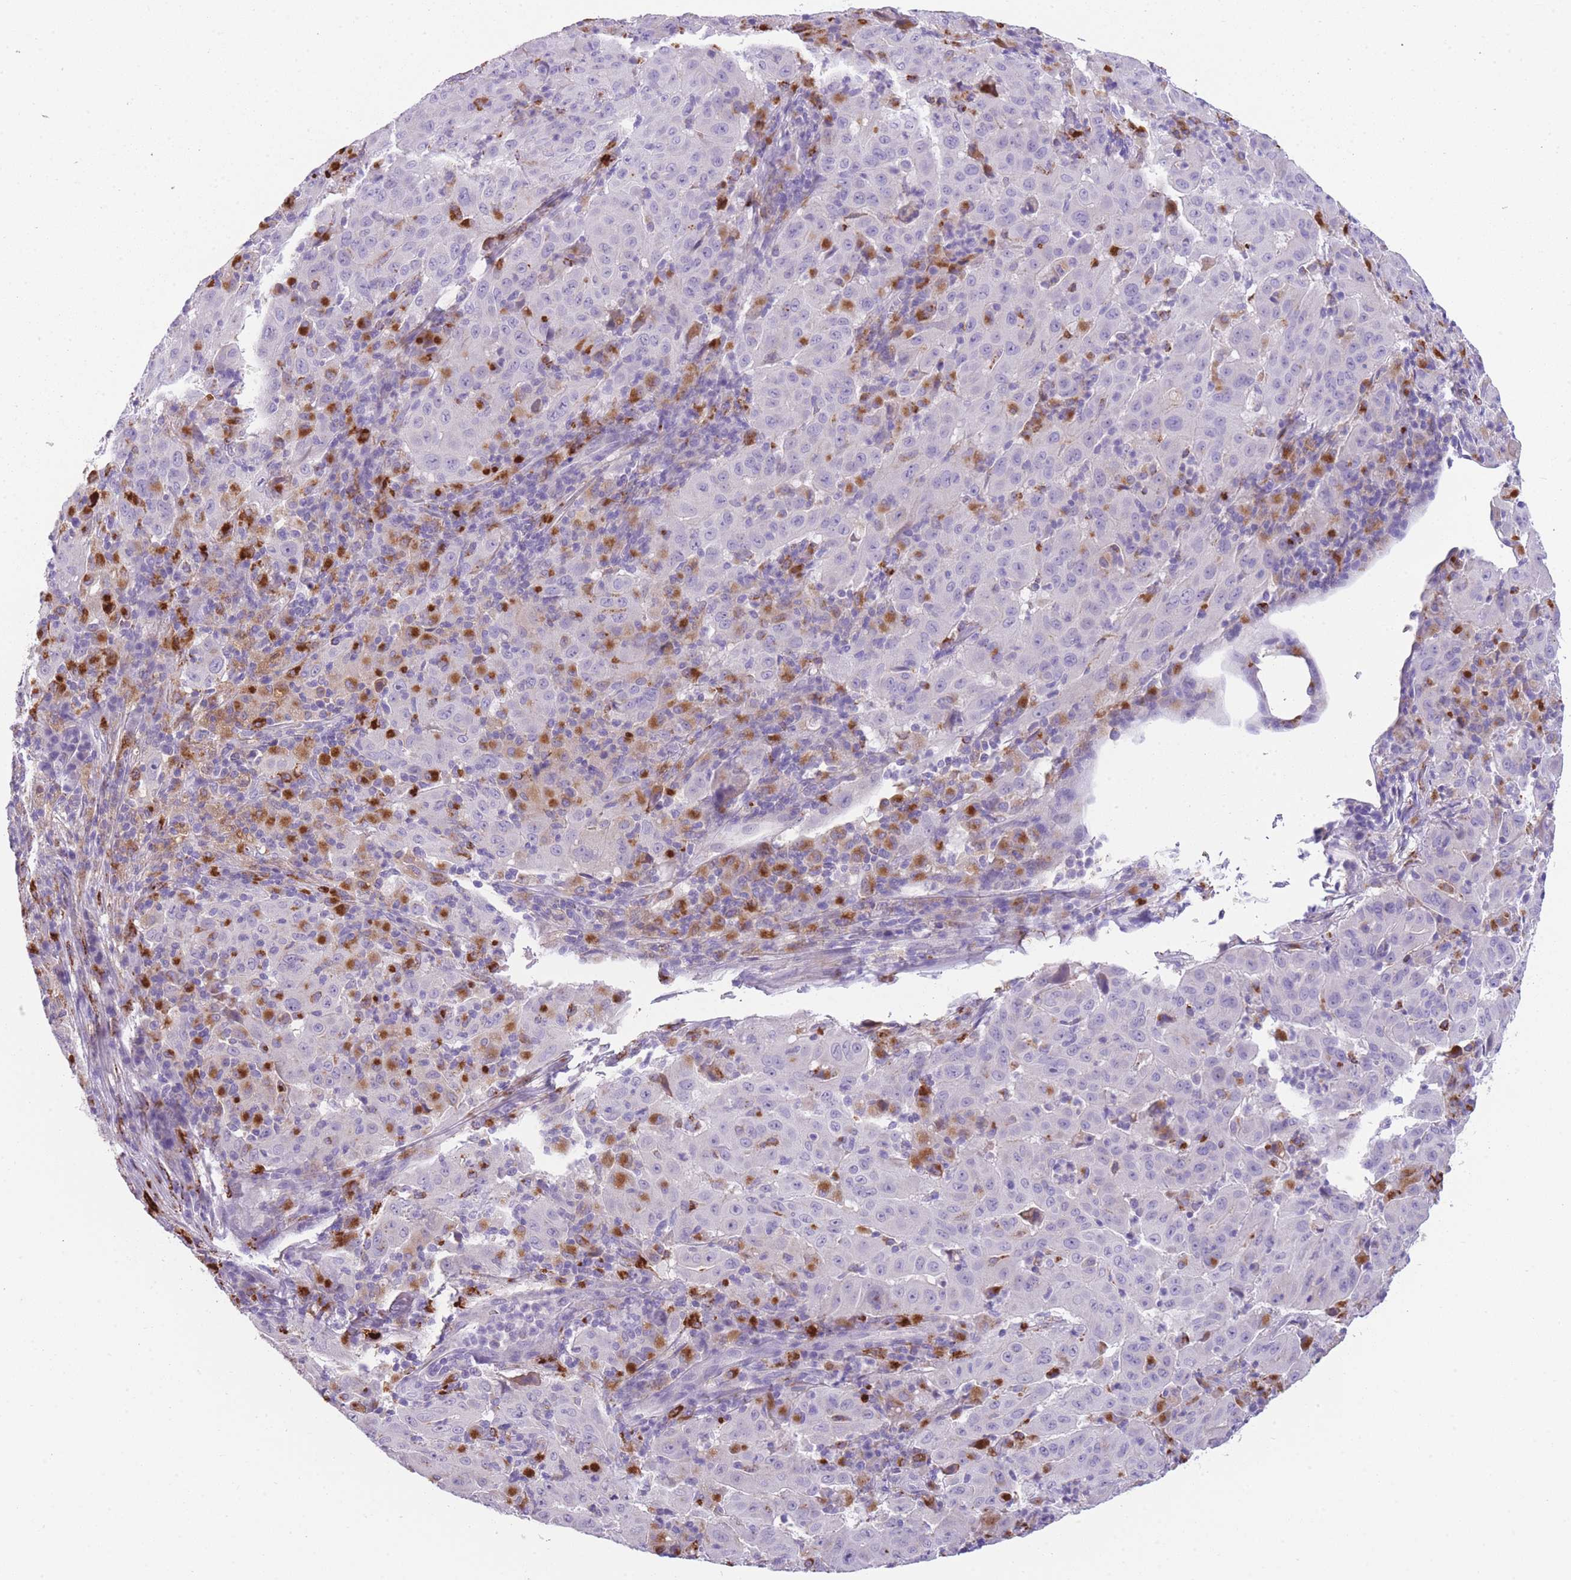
{"staining": {"intensity": "negative", "quantity": "none", "location": "none"}, "tissue": "pancreatic cancer", "cell_type": "Tumor cells", "image_type": "cancer", "snomed": [{"axis": "morphology", "description": "Adenocarcinoma, NOS"}, {"axis": "topography", "description": "Pancreas"}], "caption": "The IHC micrograph has no significant positivity in tumor cells of pancreatic cancer (adenocarcinoma) tissue. (DAB (3,3'-diaminobenzidine) IHC, high magnification).", "gene": "GNAT1", "patient": {"sex": "male", "age": 63}}